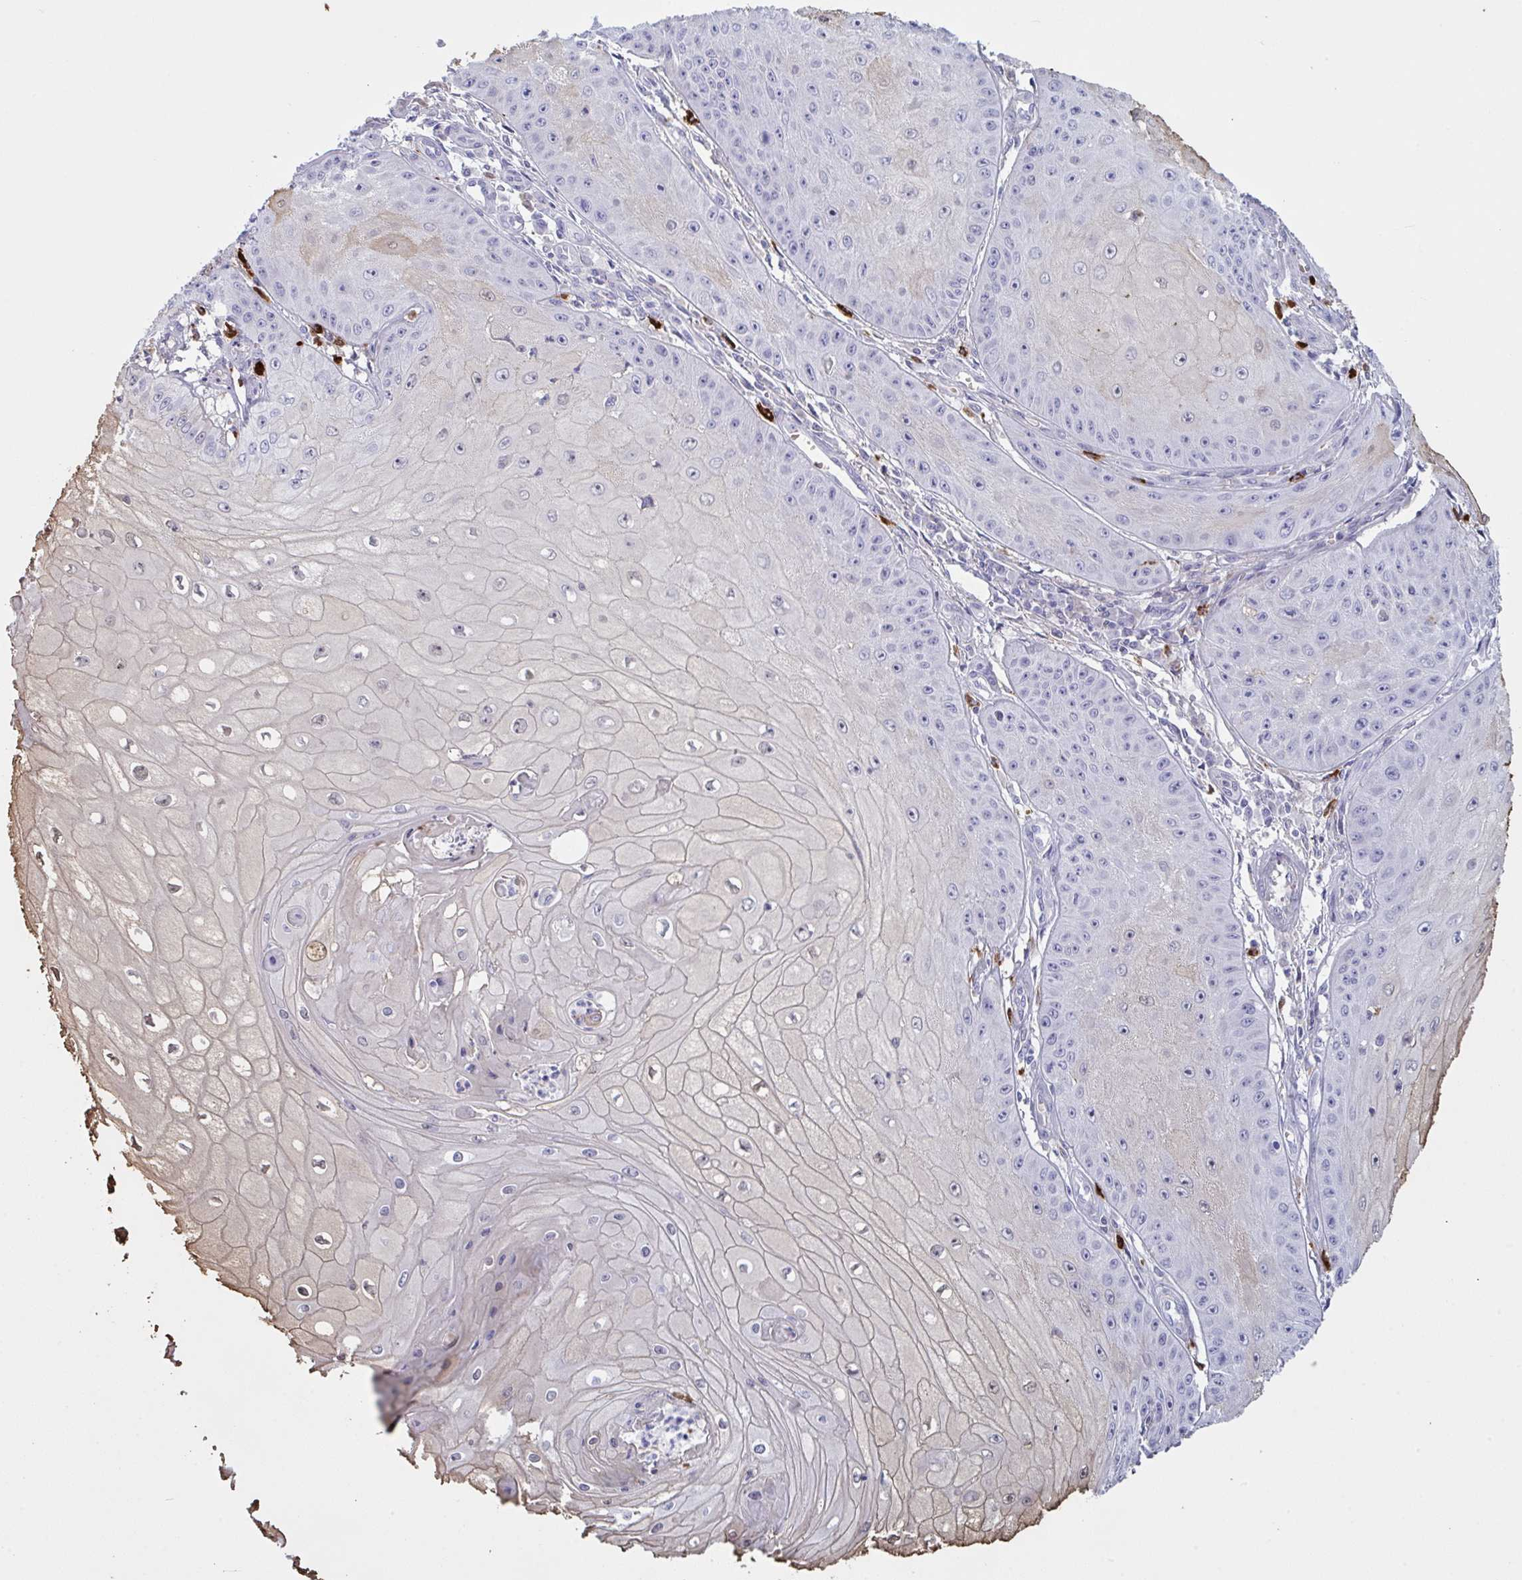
{"staining": {"intensity": "negative", "quantity": "none", "location": "none"}, "tissue": "skin cancer", "cell_type": "Tumor cells", "image_type": "cancer", "snomed": [{"axis": "morphology", "description": "Squamous cell carcinoma, NOS"}, {"axis": "topography", "description": "Skin"}], "caption": "The immunohistochemistry (IHC) photomicrograph has no significant expression in tumor cells of squamous cell carcinoma (skin) tissue.", "gene": "ZNF684", "patient": {"sex": "male", "age": 70}}